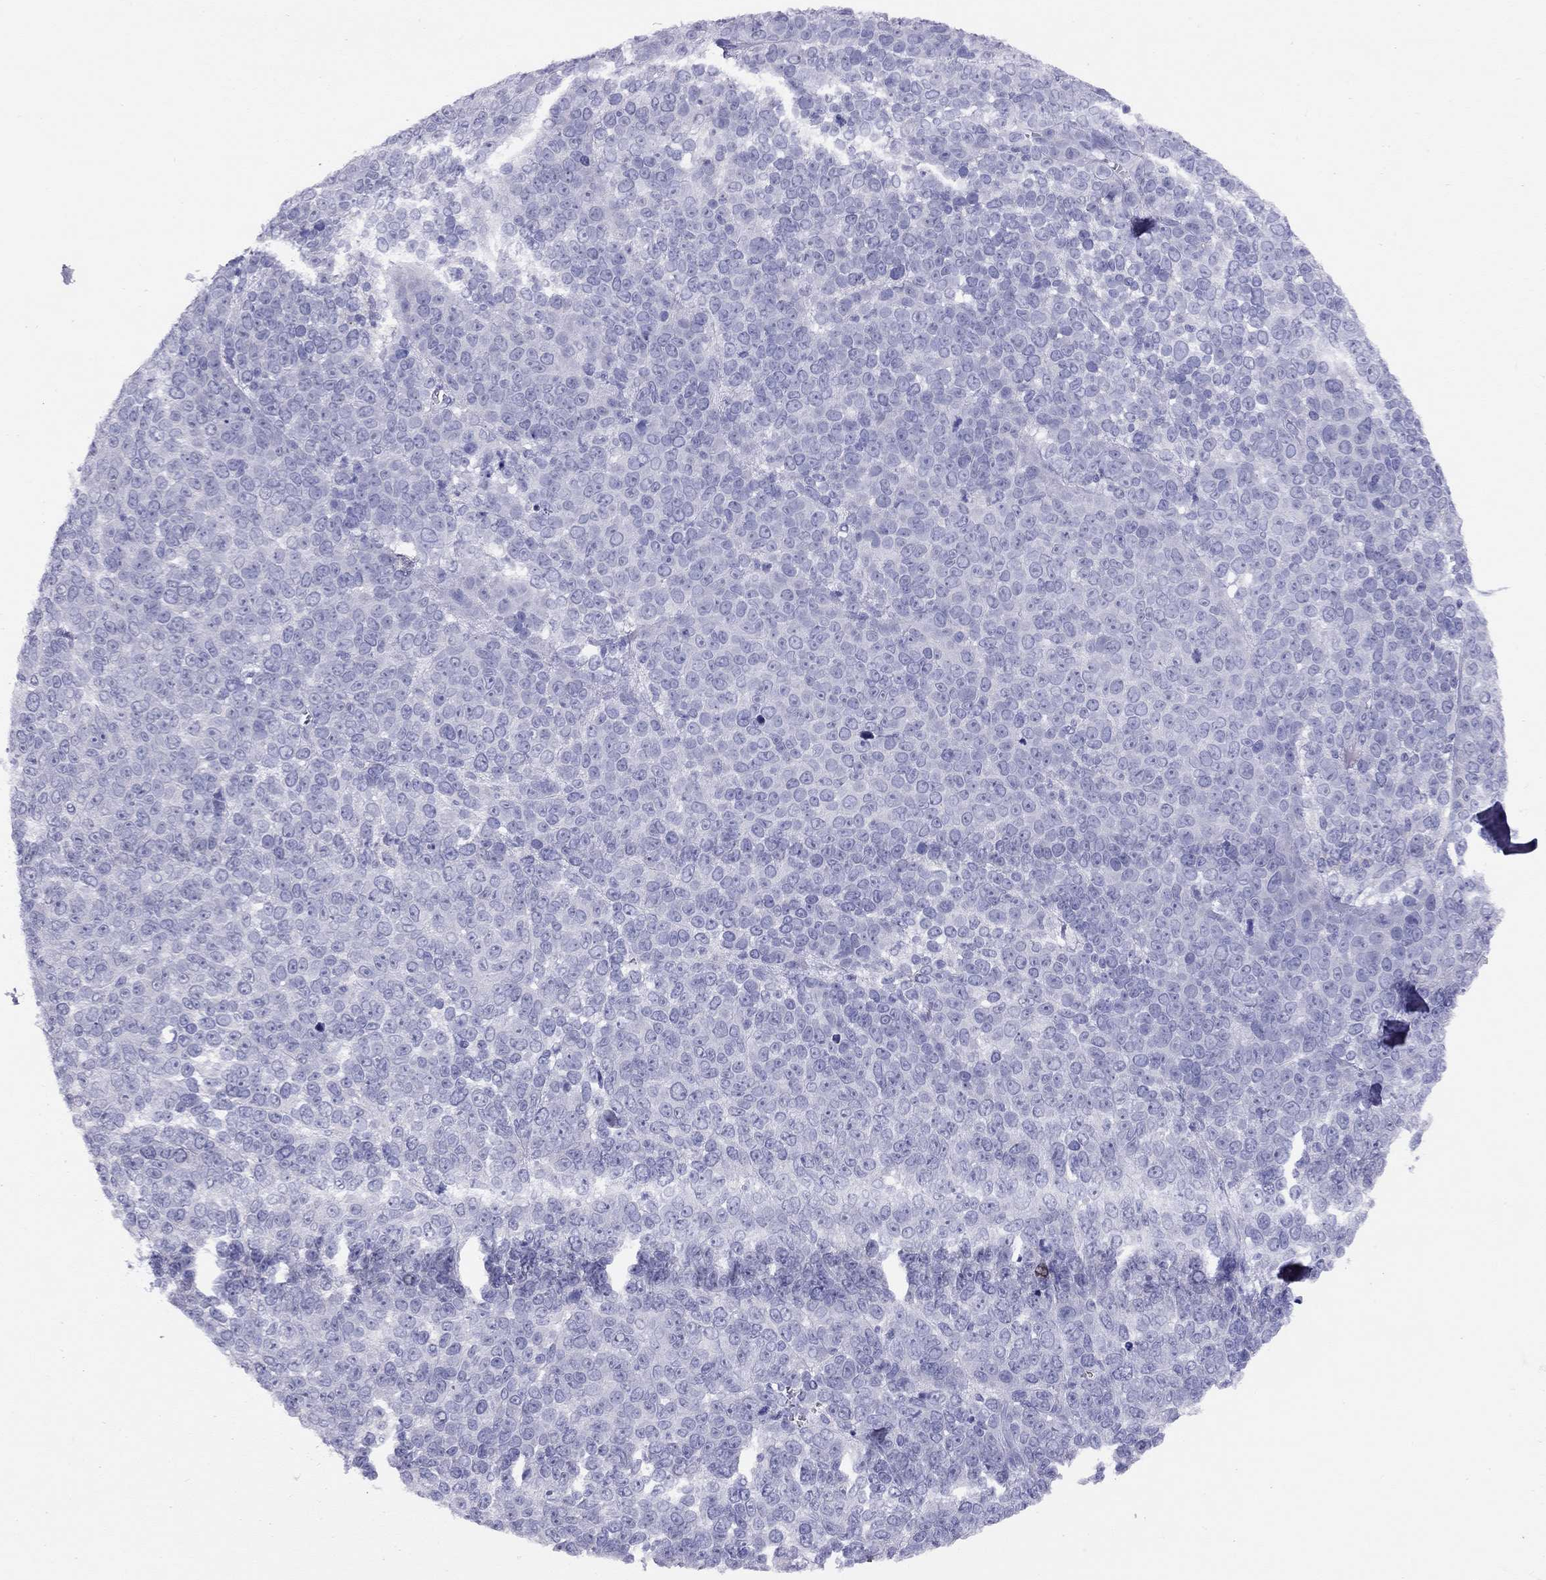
{"staining": {"intensity": "negative", "quantity": "none", "location": "none"}, "tissue": "melanoma", "cell_type": "Tumor cells", "image_type": "cancer", "snomed": [{"axis": "morphology", "description": "Malignant melanoma, NOS"}, {"axis": "topography", "description": "Skin"}], "caption": "Protein analysis of melanoma displays no significant positivity in tumor cells. The staining was performed using DAB (3,3'-diaminobenzidine) to visualize the protein expression in brown, while the nuclei were stained in blue with hematoxylin (Magnification: 20x).", "gene": "LRIT2", "patient": {"sex": "female", "age": 95}}